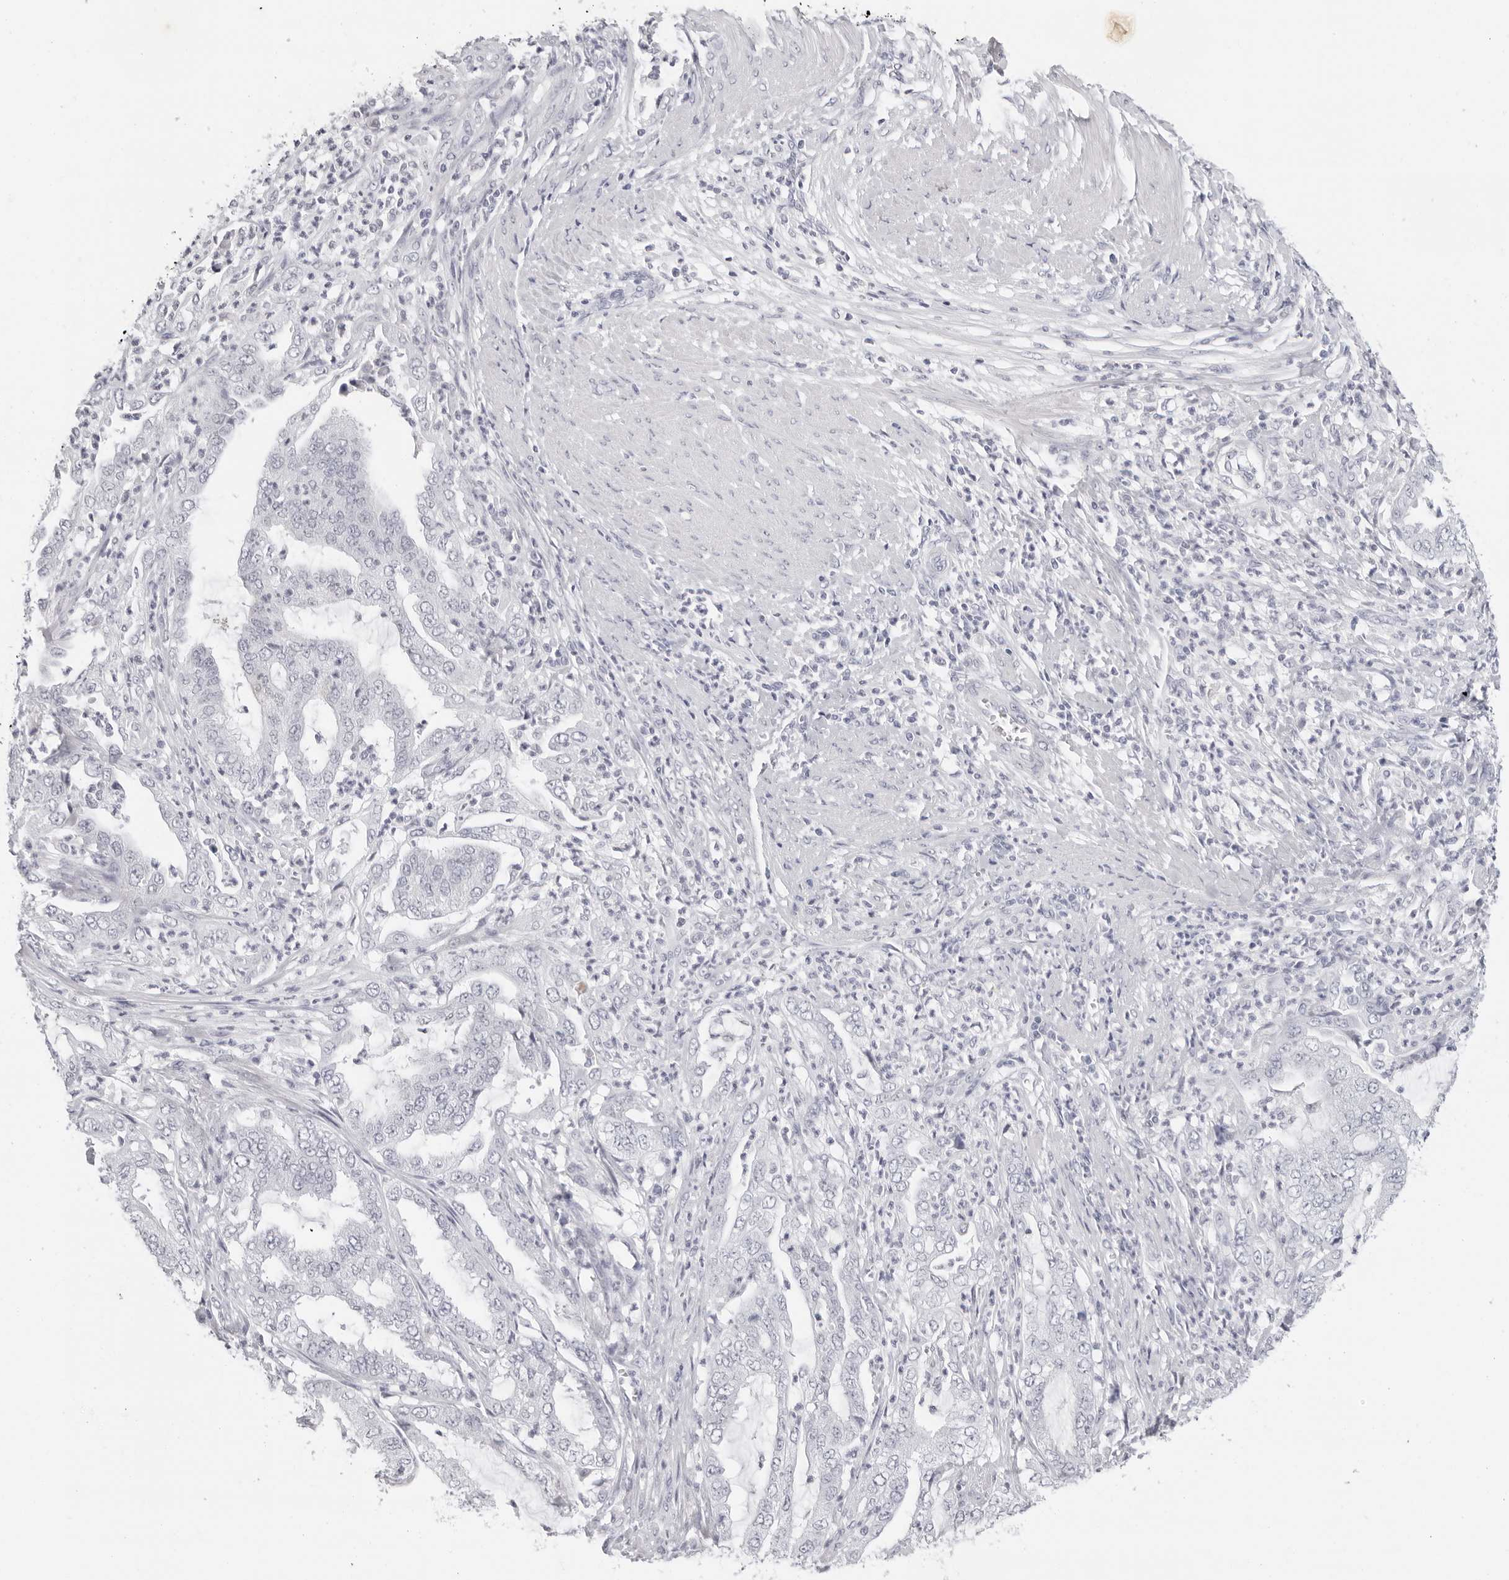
{"staining": {"intensity": "negative", "quantity": "none", "location": "none"}, "tissue": "endometrial cancer", "cell_type": "Tumor cells", "image_type": "cancer", "snomed": [{"axis": "morphology", "description": "Adenocarcinoma, NOS"}, {"axis": "topography", "description": "Endometrium"}], "caption": "The histopathology image shows no staining of tumor cells in adenocarcinoma (endometrial). (DAB immunohistochemistry, high magnification).", "gene": "EDN2", "patient": {"sex": "female", "age": 51}}